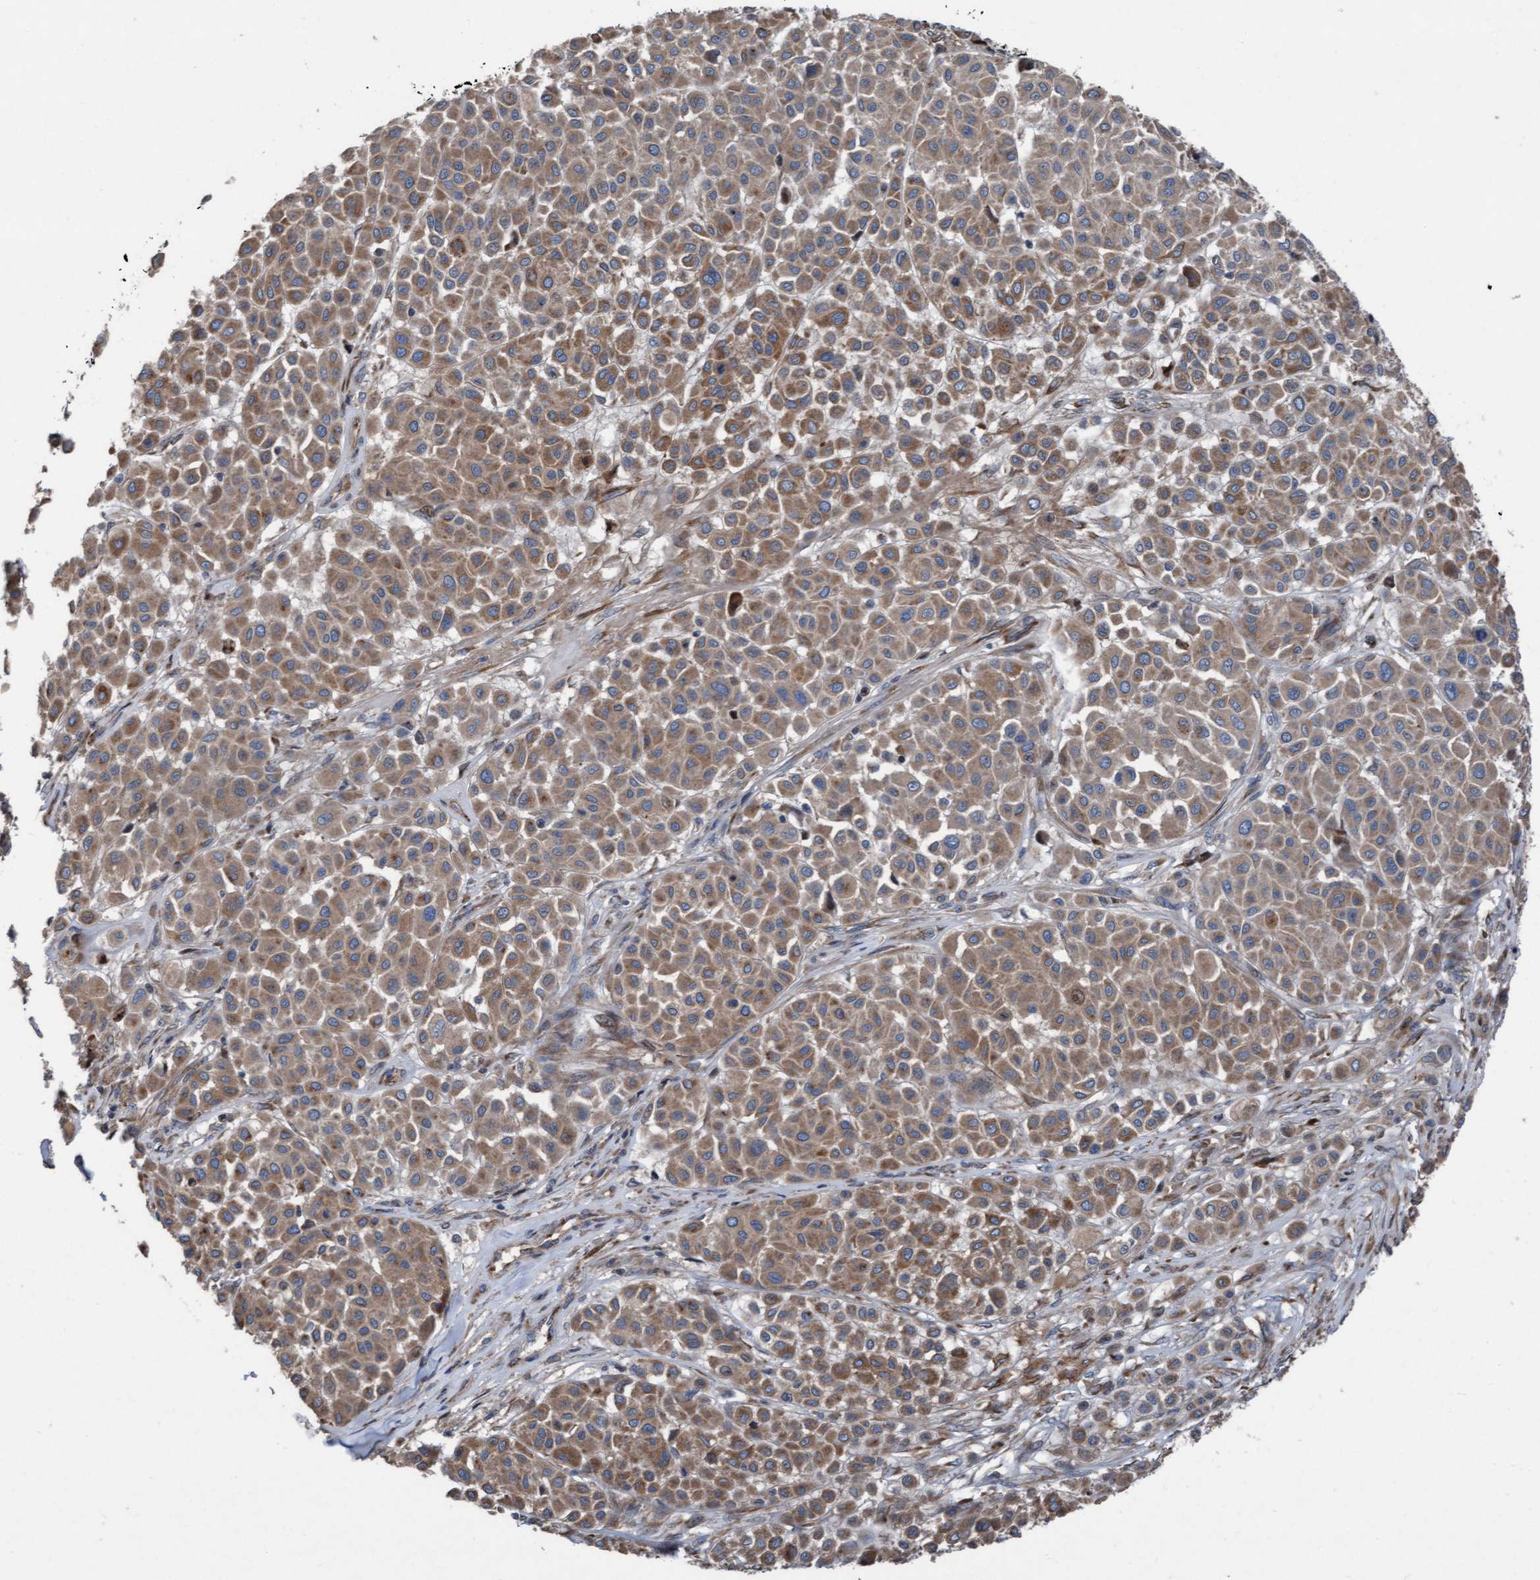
{"staining": {"intensity": "moderate", "quantity": ">75%", "location": "cytoplasmic/membranous"}, "tissue": "melanoma", "cell_type": "Tumor cells", "image_type": "cancer", "snomed": [{"axis": "morphology", "description": "Malignant melanoma, Metastatic site"}, {"axis": "topography", "description": "Soft tissue"}], "caption": "Protein expression analysis of melanoma demonstrates moderate cytoplasmic/membranous expression in about >75% of tumor cells.", "gene": "KLHL26", "patient": {"sex": "male", "age": 41}}